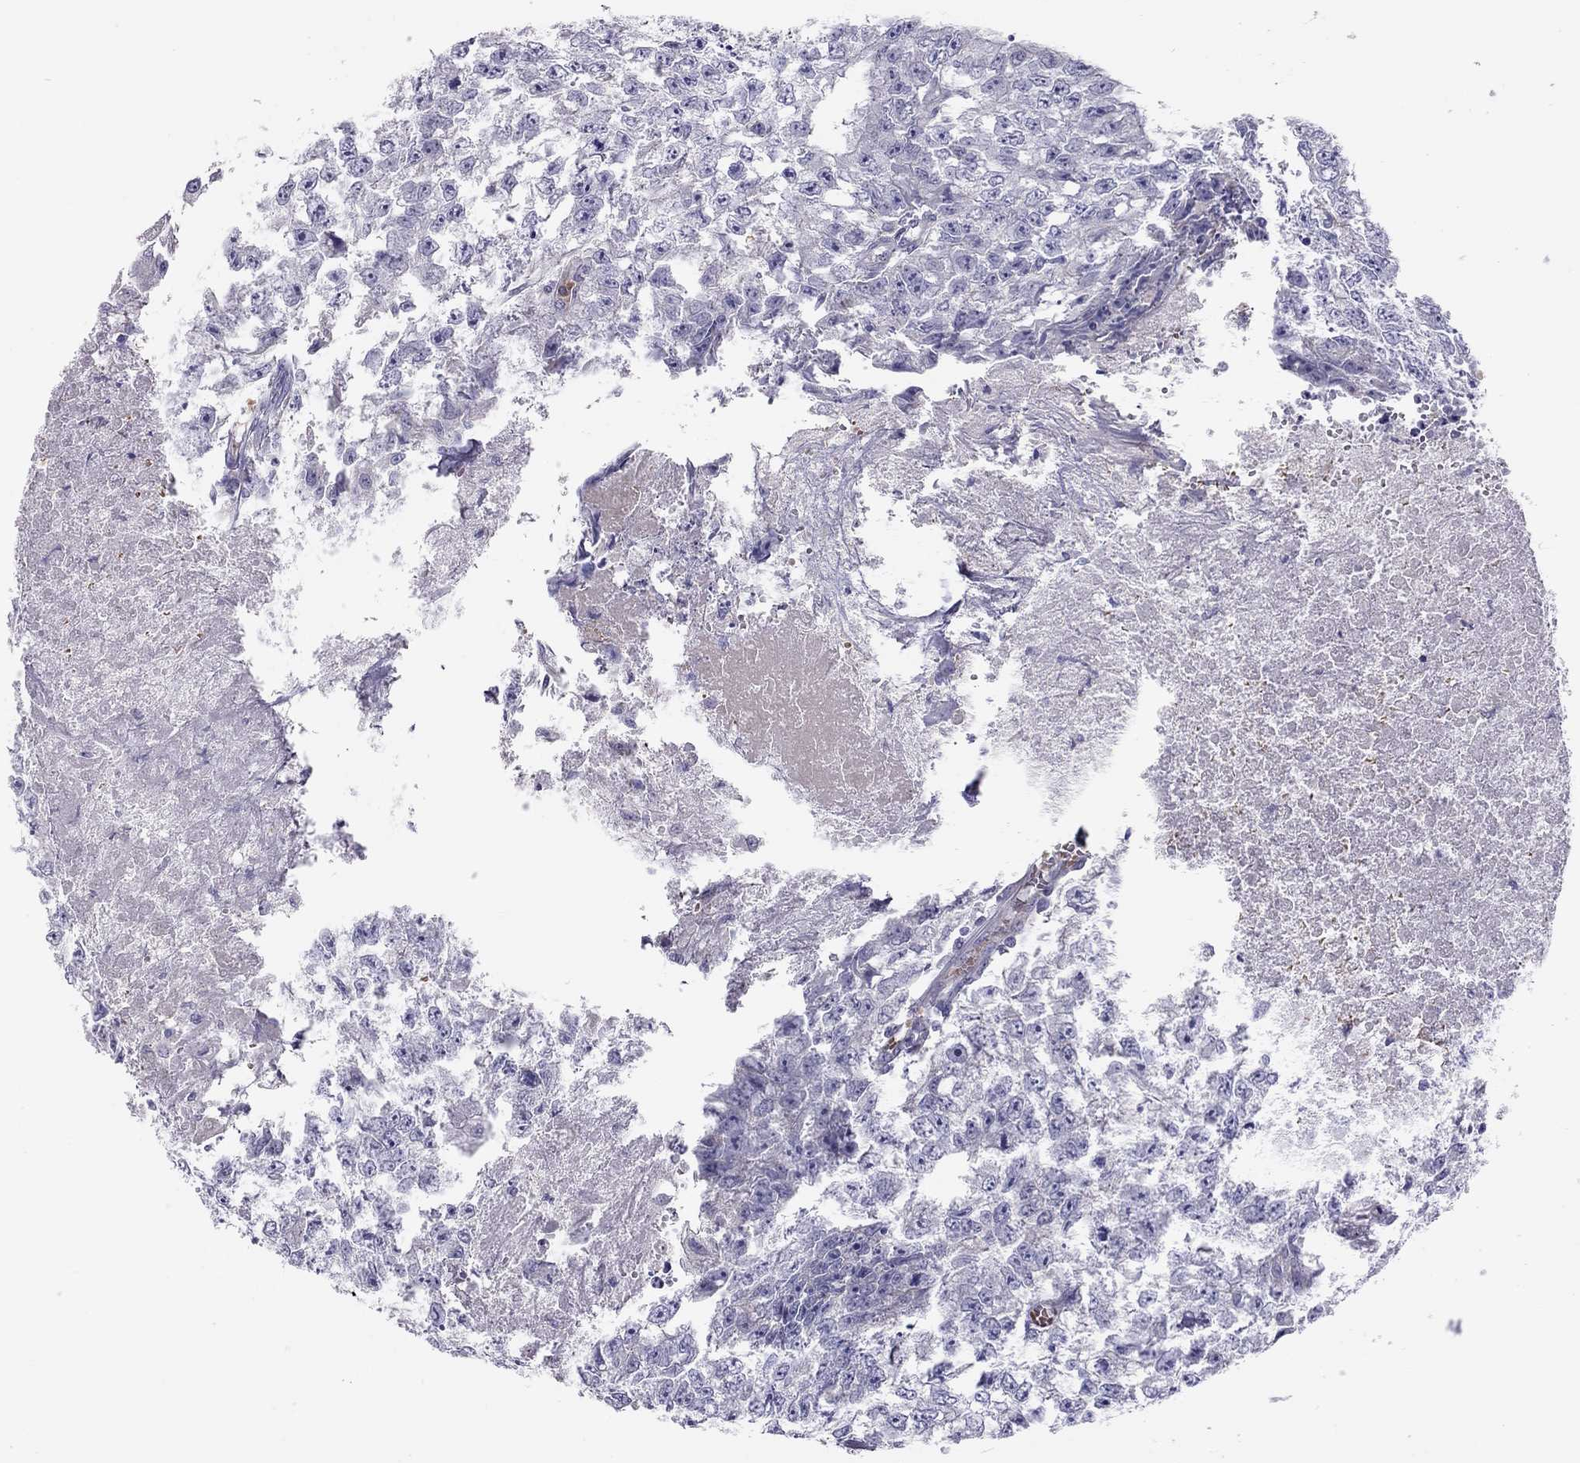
{"staining": {"intensity": "negative", "quantity": "none", "location": "none"}, "tissue": "testis cancer", "cell_type": "Tumor cells", "image_type": "cancer", "snomed": [{"axis": "morphology", "description": "Carcinoma, Embryonal, NOS"}, {"axis": "morphology", "description": "Teratoma, malignant, NOS"}, {"axis": "topography", "description": "Testis"}], "caption": "Immunohistochemical staining of testis malignant teratoma reveals no significant positivity in tumor cells.", "gene": "FRMD1", "patient": {"sex": "male", "age": 24}}